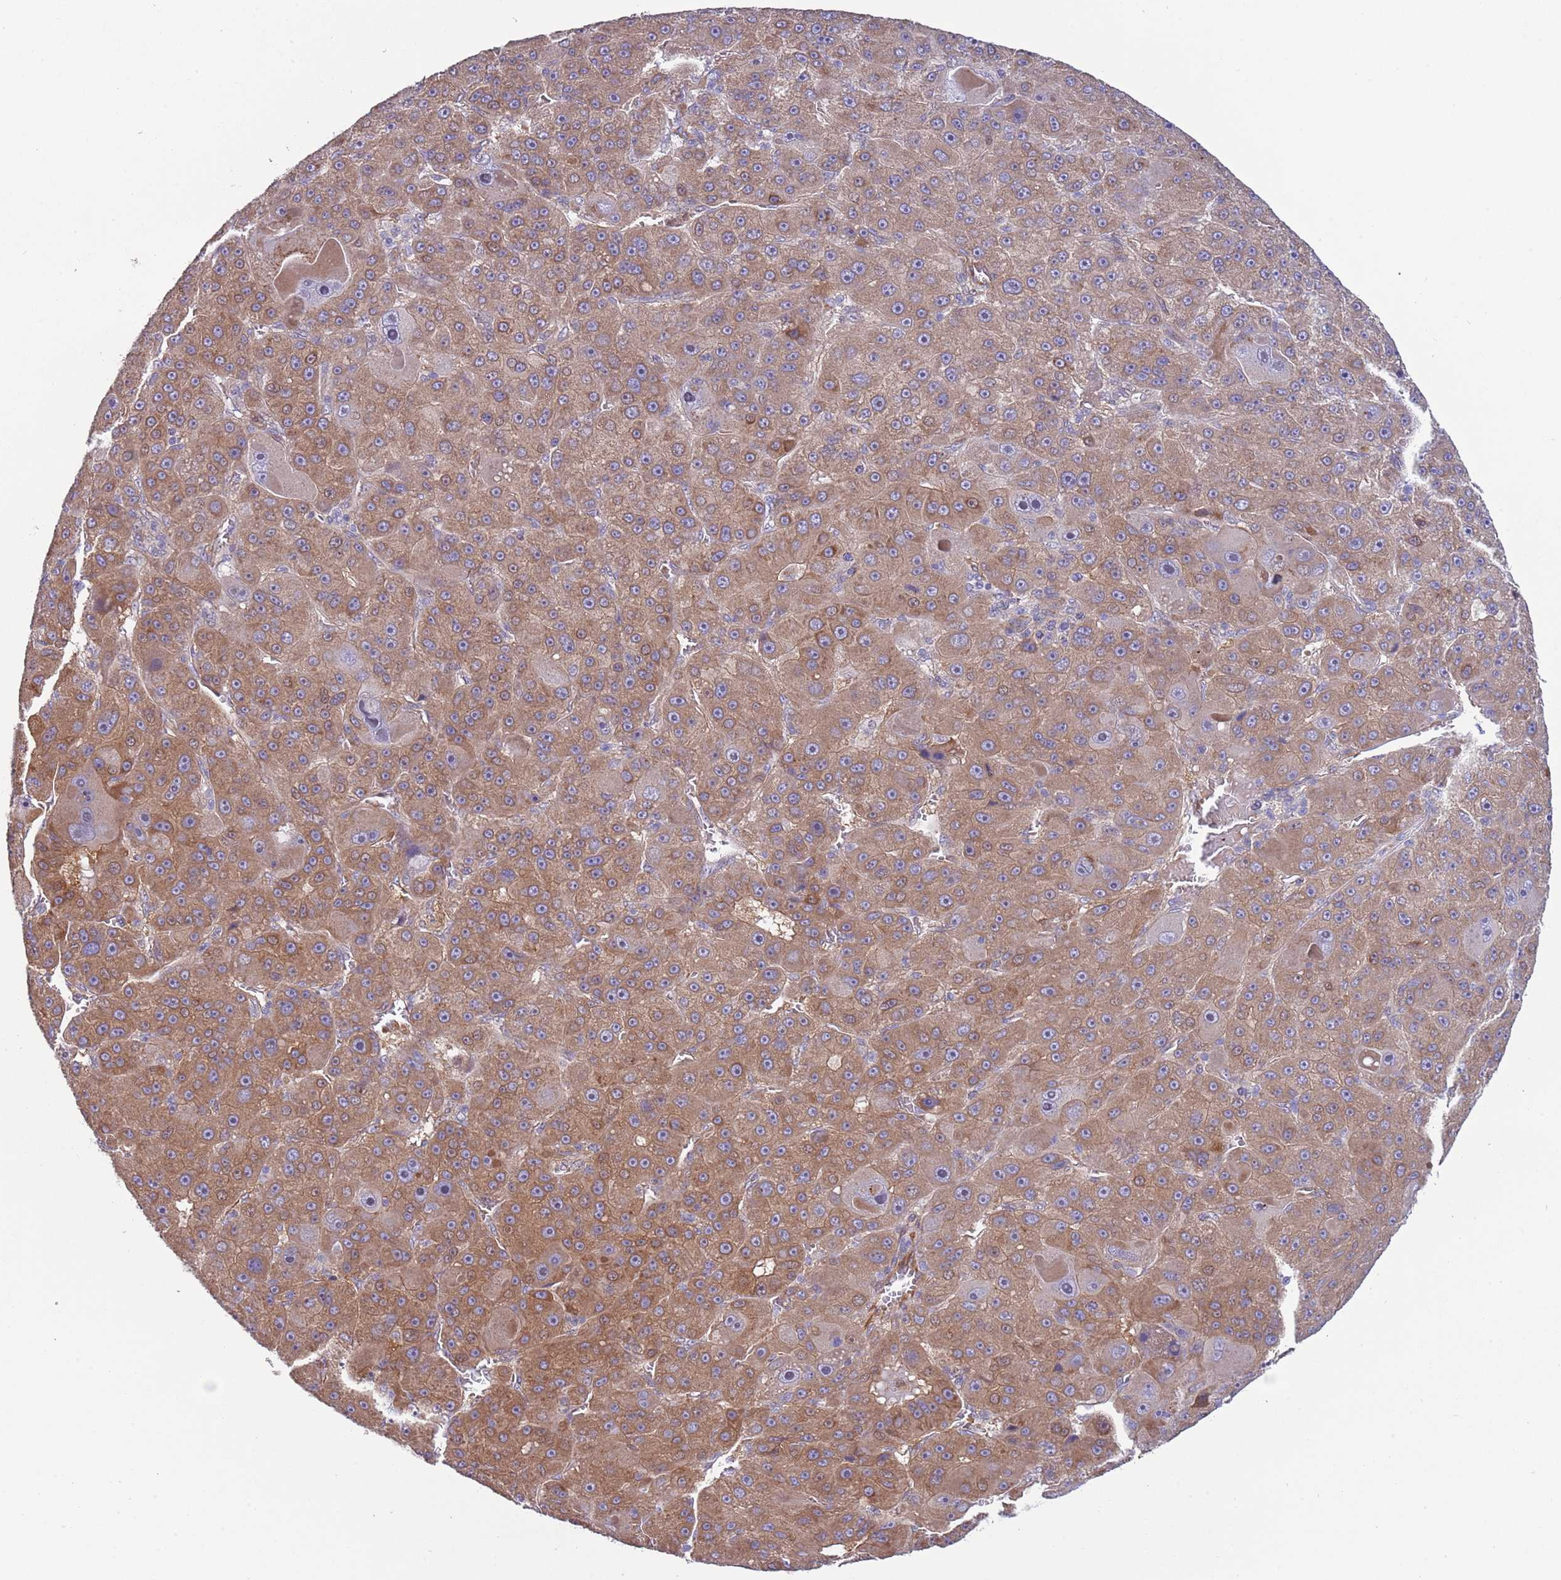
{"staining": {"intensity": "strong", "quantity": ">75%", "location": "cytoplasmic/membranous"}, "tissue": "liver cancer", "cell_type": "Tumor cells", "image_type": "cancer", "snomed": [{"axis": "morphology", "description": "Carcinoma, Hepatocellular, NOS"}, {"axis": "topography", "description": "Liver"}], "caption": "Tumor cells exhibit strong cytoplasmic/membranous expression in about >75% of cells in liver hepatocellular carcinoma.", "gene": "ITGB6", "patient": {"sex": "male", "age": 76}}